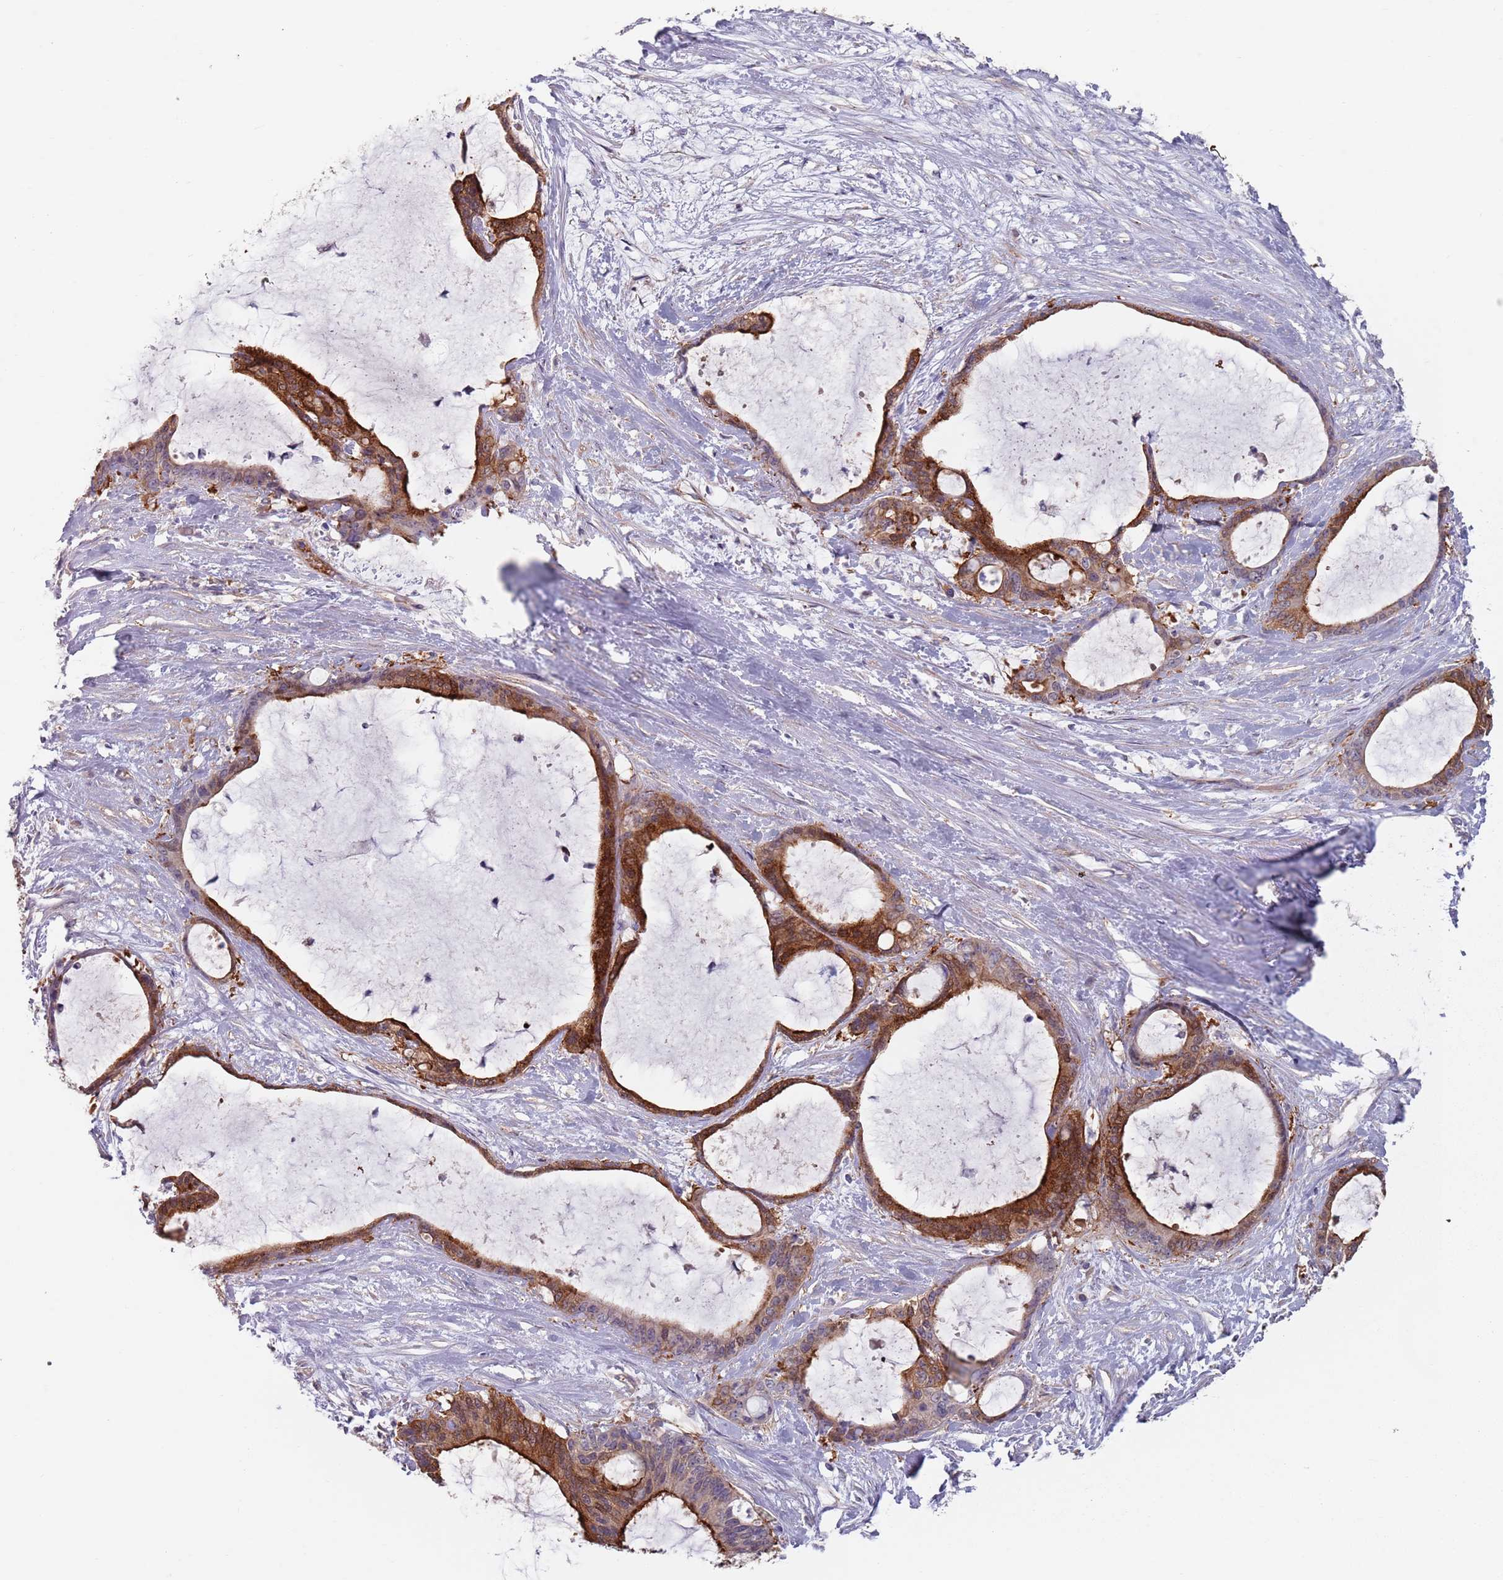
{"staining": {"intensity": "strong", "quantity": ">75%", "location": "cytoplasmic/membranous"}, "tissue": "liver cancer", "cell_type": "Tumor cells", "image_type": "cancer", "snomed": [{"axis": "morphology", "description": "Normal tissue, NOS"}, {"axis": "morphology", "description": "Cholangiocarcinoma"}, {"axis": "topography", "description": "Liver"}, {"axis": "topography", "description": "Peripheral nerve tissue"}], "caption": "Protein expression by immunohistochemistry (IHC) exhibits strong cytoplasmic/membranous expression in about >75% of tumor cells in liver cholangiocarcinoma.", "gene": "APPL2", "patient": {"sex": "female", "age": 73}}